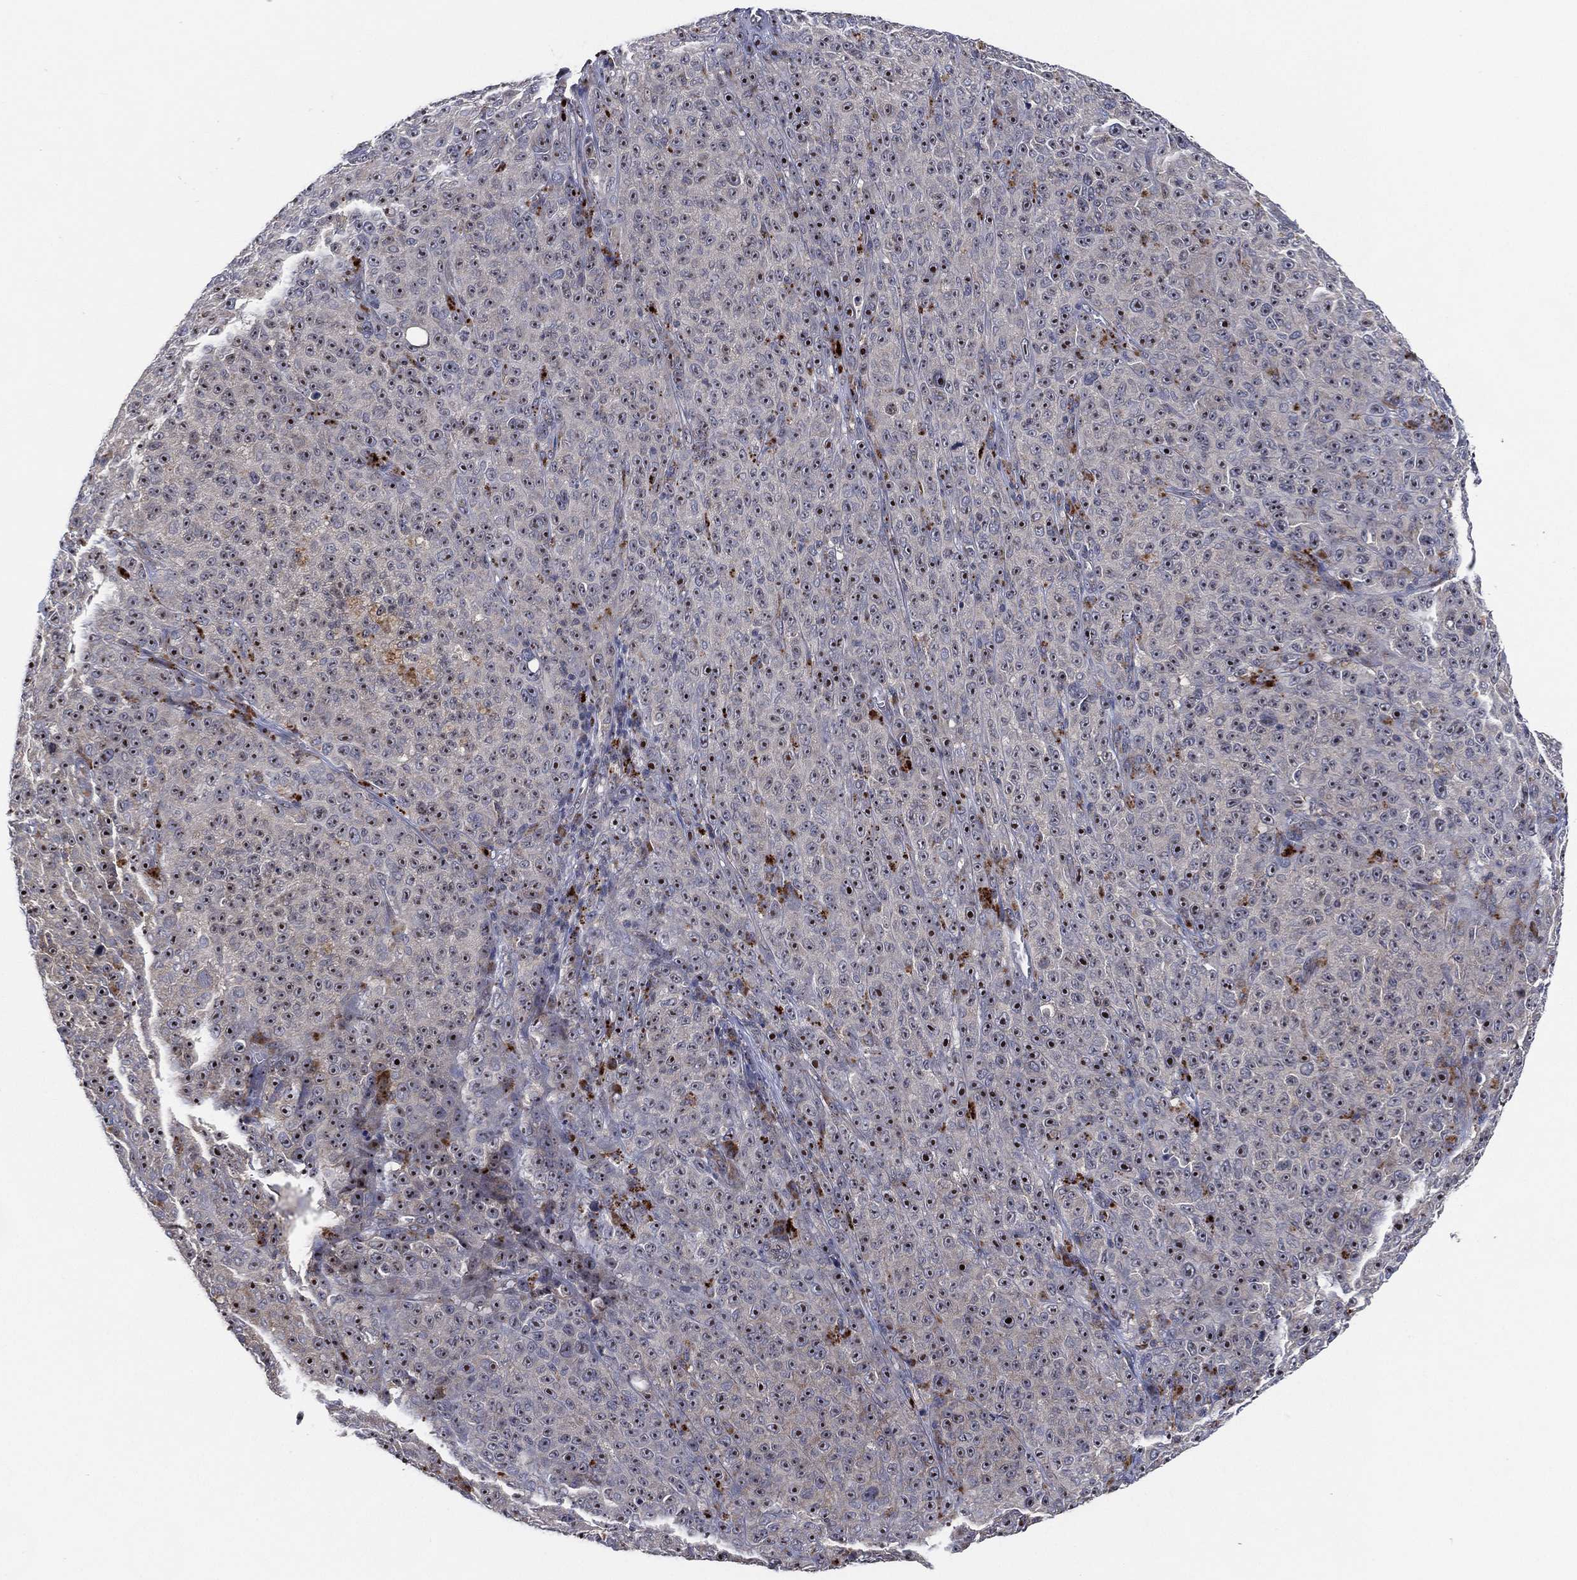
{"staining": {"intensity": "moderate", "quantity": ">75%", "location": "nuclear"}, "tissue": "melanoma", "cell_type": "Tumor cells", "image_type": "cancer", "snomed": [{"axis": "morphology", "description": "Malignant melanoma, NOS"}, {"axis": "topography", "description": "Skin"}], "caption": "This photomicrograph reveals IHC staining of human malignant melanoma, with medium moderate nuclear staining in about >75% of tumor cells.", "gene": "FAM104A", "patient": {"sex": "female", "age": 82}}